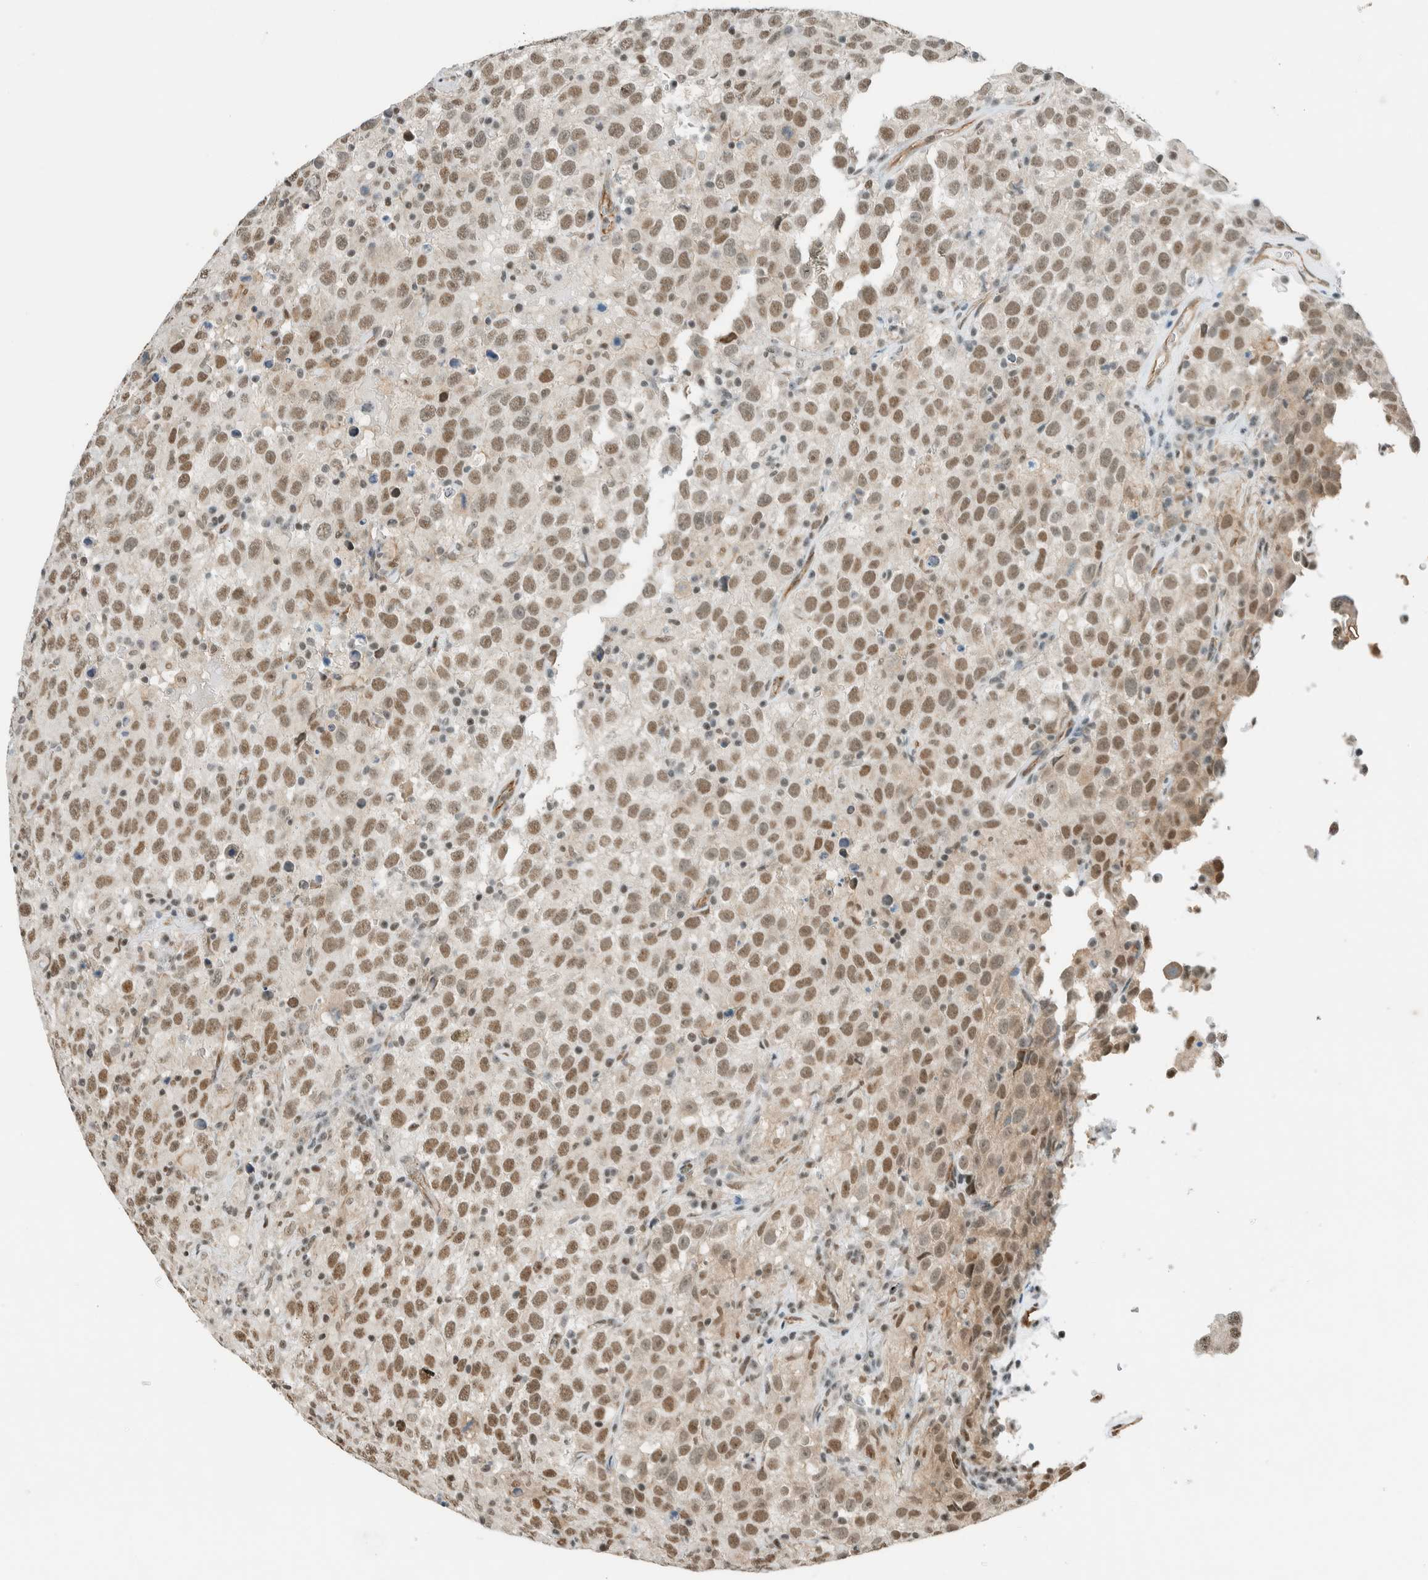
{"staining": {"intensity": "moderate", "quantity": ">75%", "location": "nuclear"}, "tissue": "testis cancer", "cell_type": "Tumor cells", "image_type": "cancer", "snomed": [{"axis": "morphology", "description": "Seminoma, NOS"}, {"axis": "topography", "description": "Testis"}], "caption": "Immunohistochemical staining of human seminoma (testis) exhibits moderate nuclear protein positivity in approximately >75% of tumor cells. (Stains: DAB in brown, nuclei in blue, Microscopy: brightfield microscopy at high magnification).", "gene": "NIBAN2", "patient": {"sex": "male", "age": 41}}